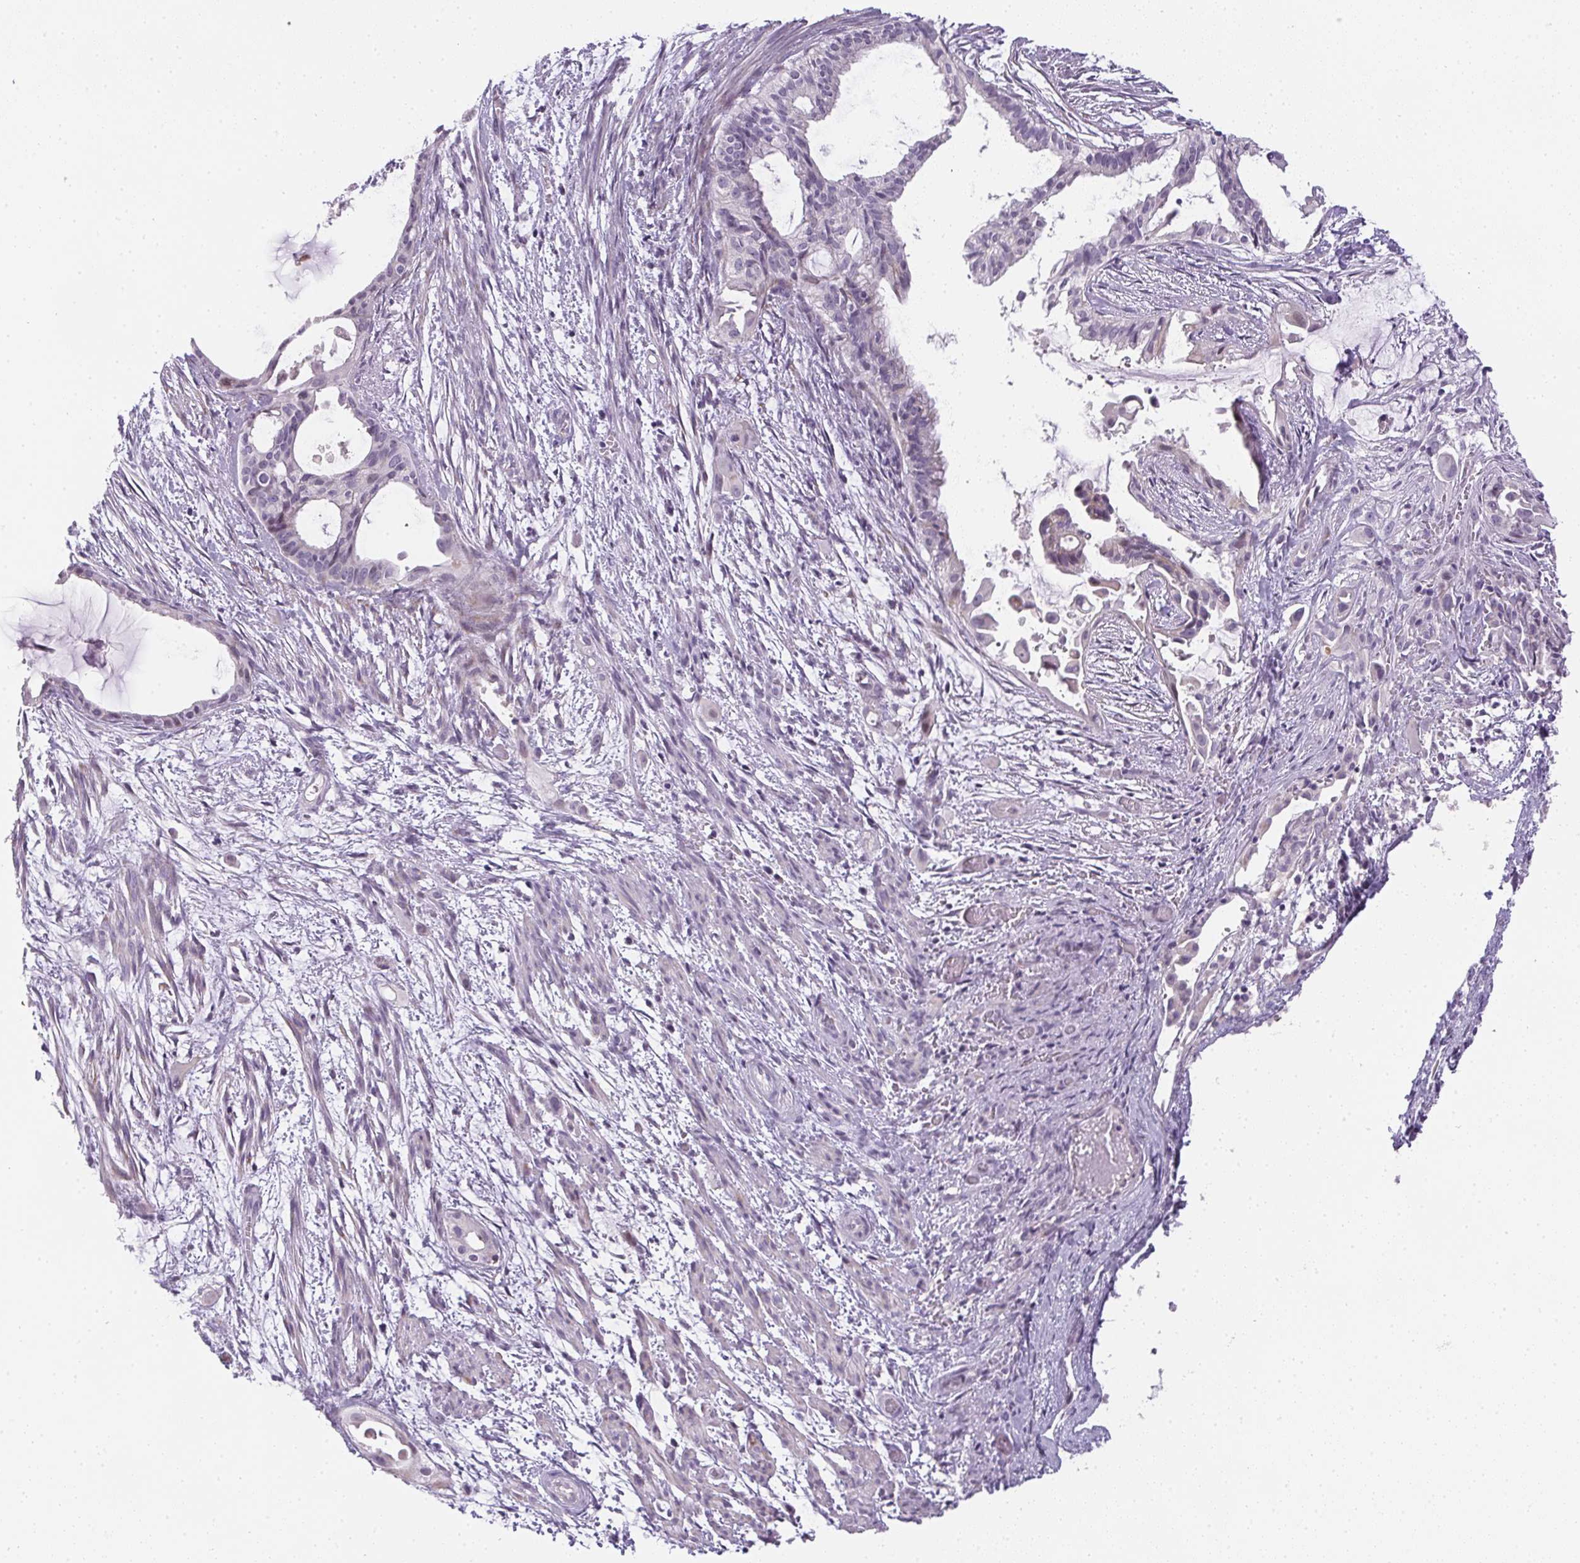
{"staining": {"intensity": "negative", "quantity": "none", "location": "none"}, "tissue": "endometrial cancer", "cell_type": "Tumor cells", "image_type": "cancer", "snomed": [{"axis": "morphology", "description": "Adenocarcinoma, NOS"}, {"axis": "topography", "description": "Endometrium"}], "caption": "The immunohistochemistry photomicrograph has no significant staining in tumor cells of adenocarcinoma (endometrial) tissue.", "gene": "GSDMC", "patient": {"sex": "female", "age": 86}}